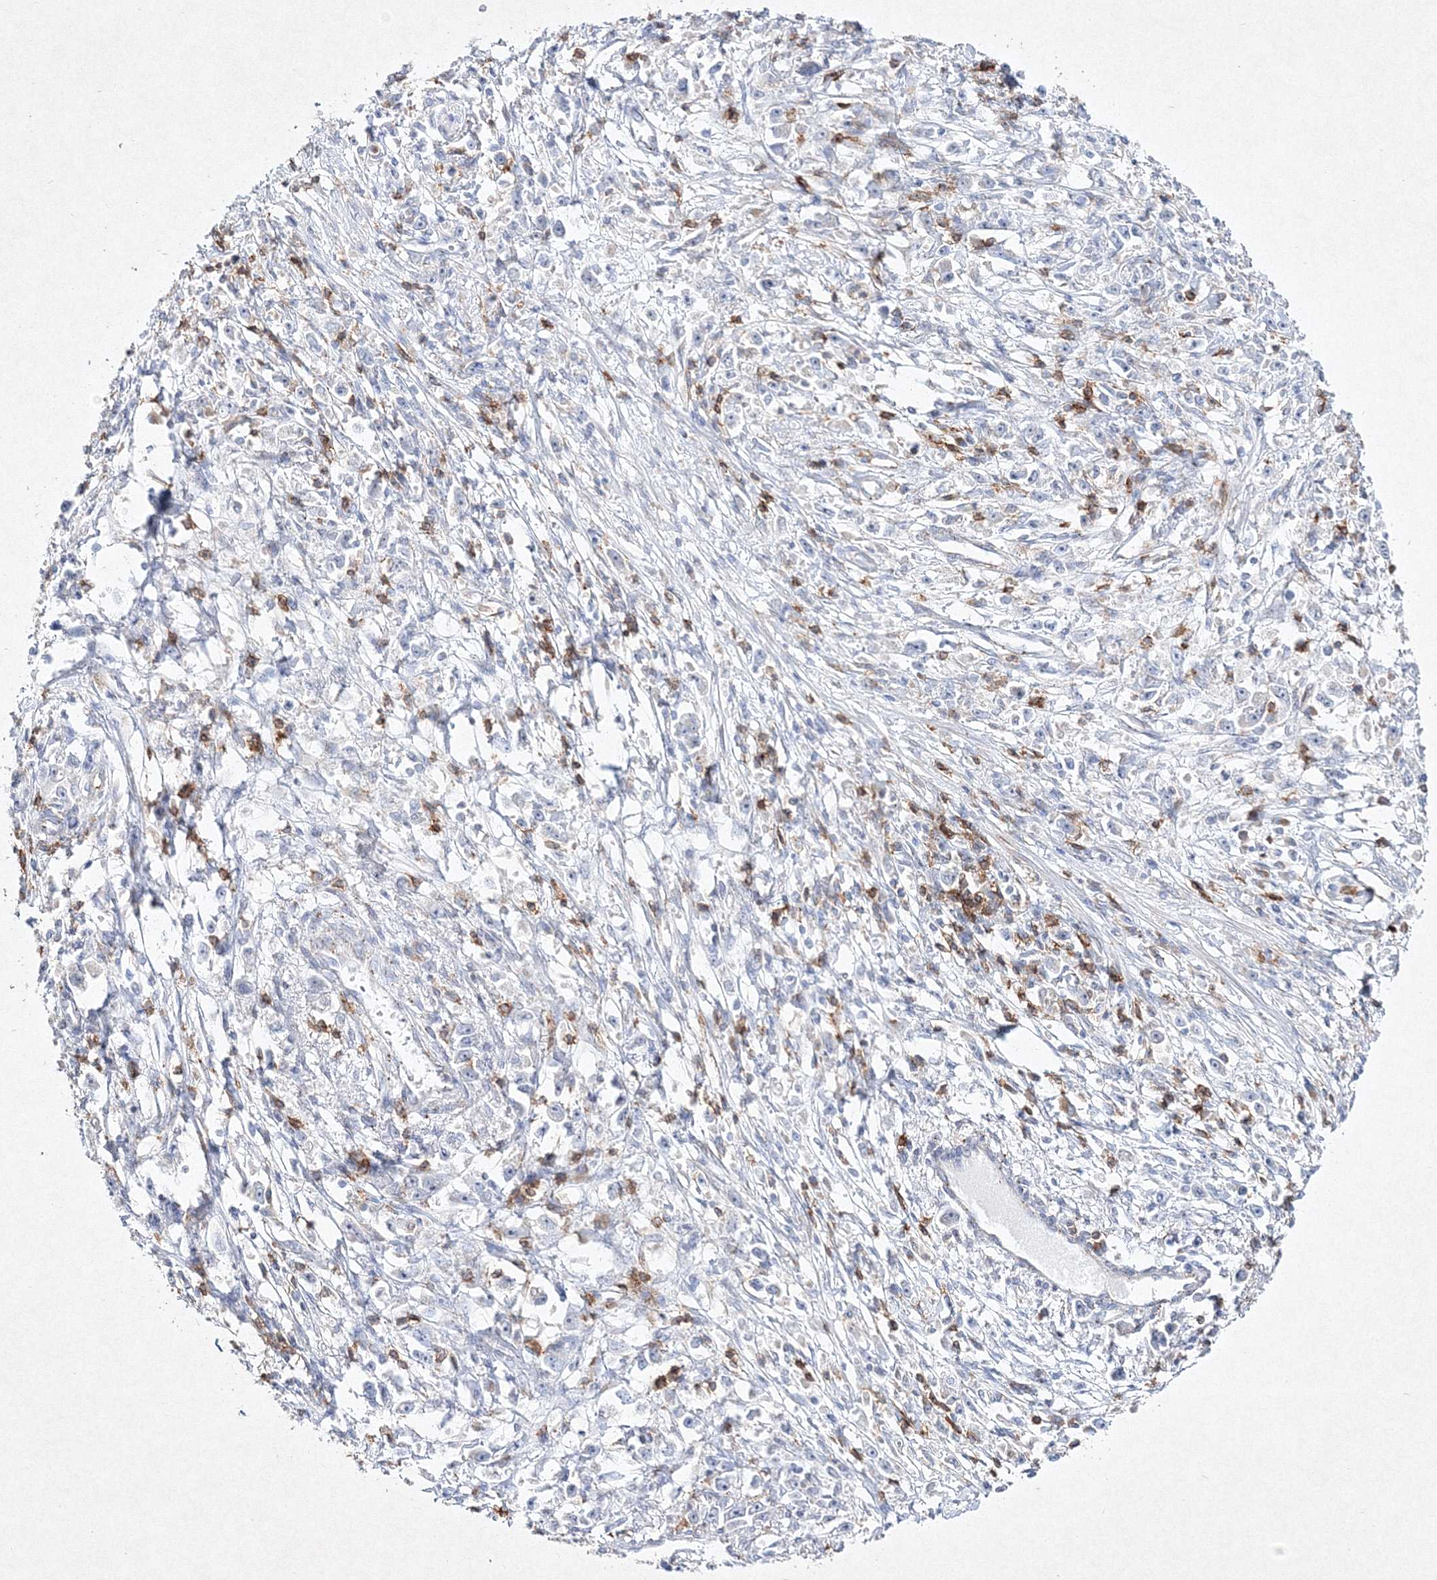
{"staining": {"intensity": "negative", "quantity": "none", "location": "none"}, "tissue": "stomach cancer", "cell_type": "Tumor cells", "image_type": "cancer", "snomed": [{"axis": "morphology", "description": "Adenocarcinoma, NOS"}, {"axis": "topography", "description": "Stomach"}], "caption": "Tumor cells show no significant protein positivity in stomach adenocarcinoma. (Stains: DAB (3,3'-diaminobenzidine) immunohistochemistry (IHC) with hematoxylin counter stain, Microscopy: brightfield microscopy at high magnification).", "gene": "HCST", "patient": {"sex": "female", "age": 59}}